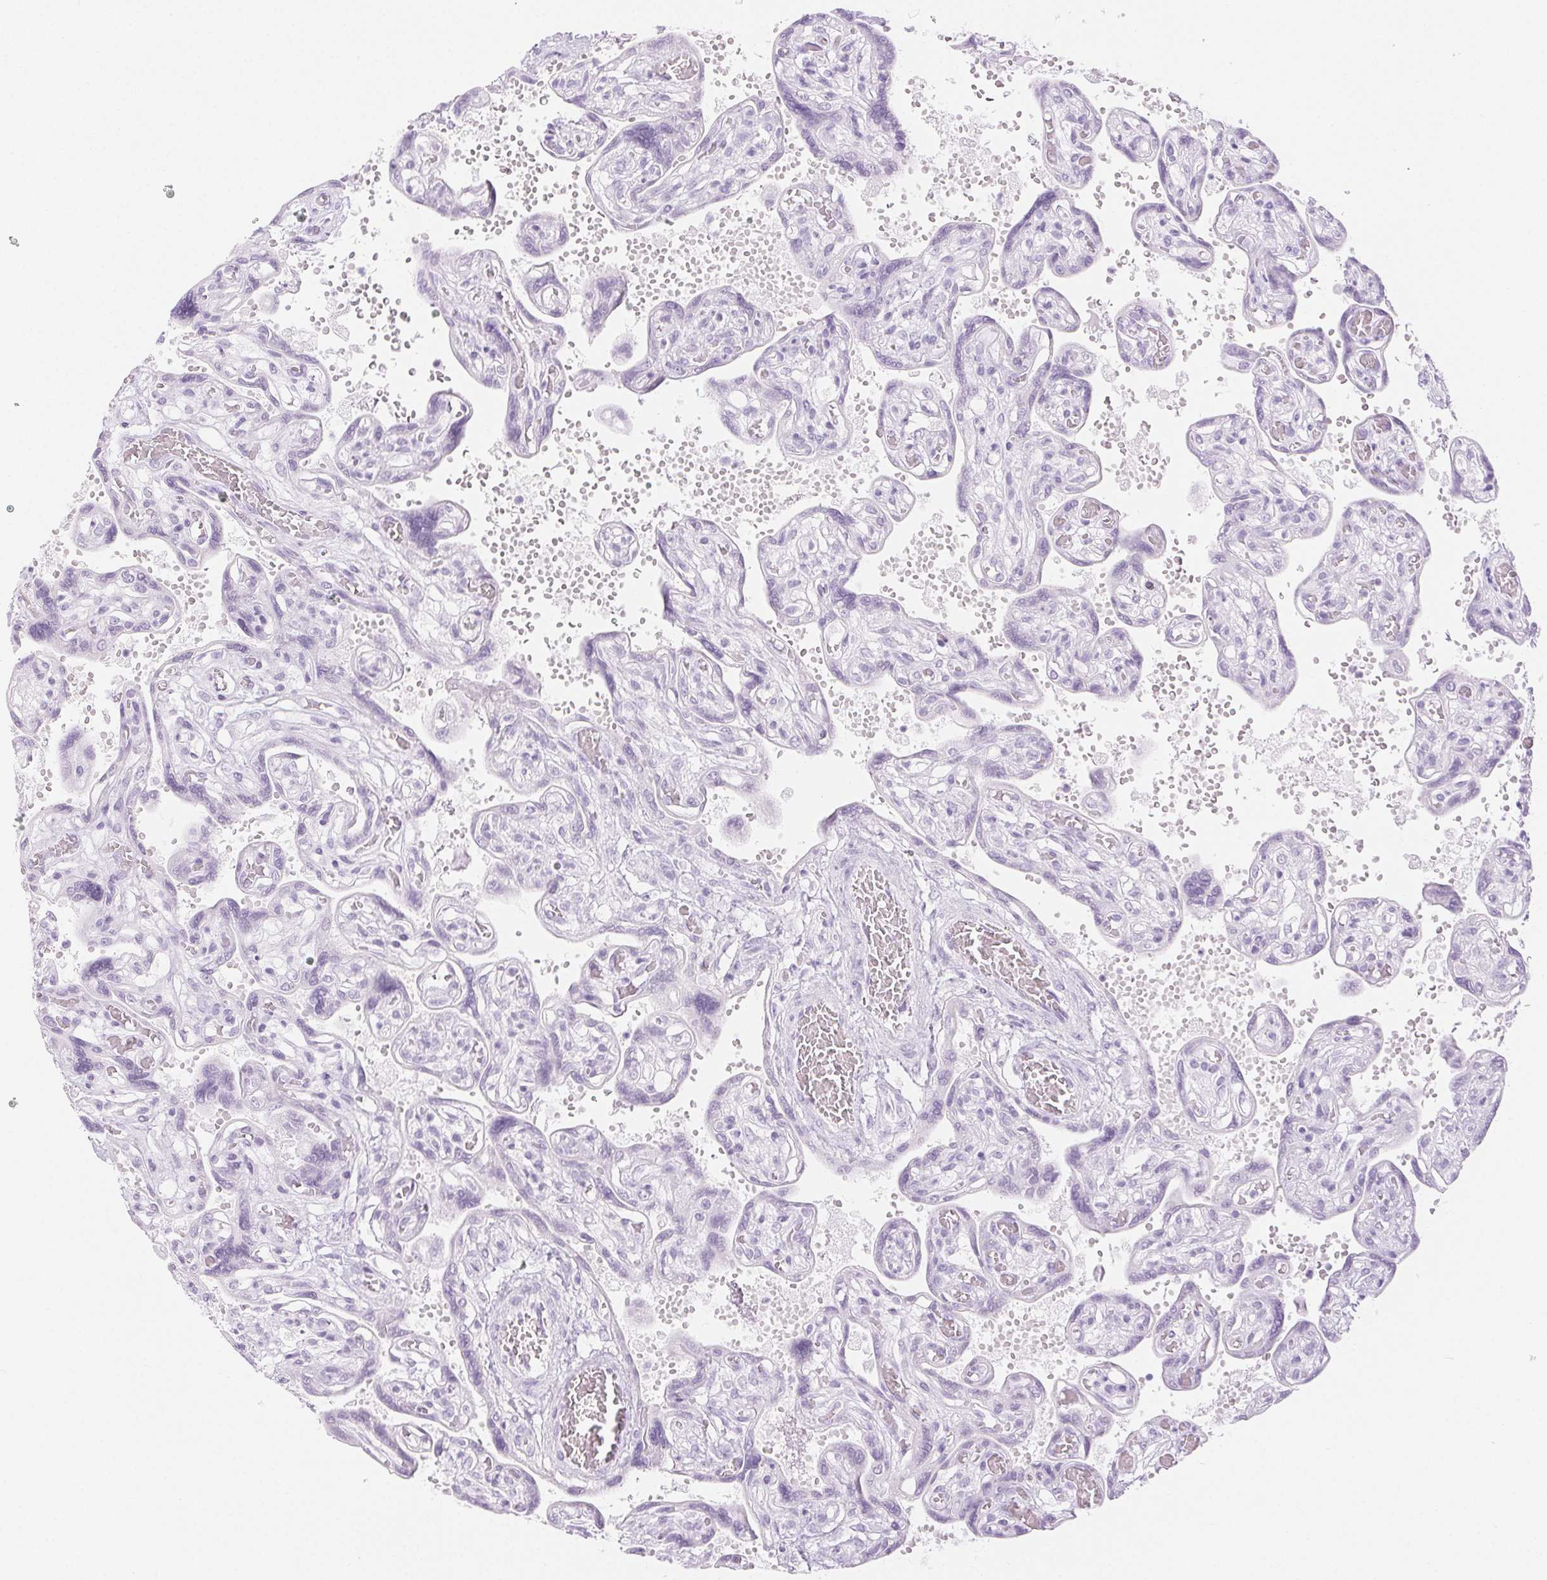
{"staining": {"intensity": "negative", "quantity": "none", "location": "none"}, "tissue": "placenta", "cell_type": "Decidual cells", "image_type": "normal", "snomed": [{"axis": "morphology", "description": "Normal tissue, NOS"}, {"axis": "topography", "description": "Placenta"}], "caption": "Immunohistochemistry (IHC) photomicrograph of normal placenta: human placenta stained with DAB (3,3'-diaminobenzidine) shows no significant protein staining in decidual cells.", "gene": "SPRR3", "patient": {"sex": "female", "age": 32}}